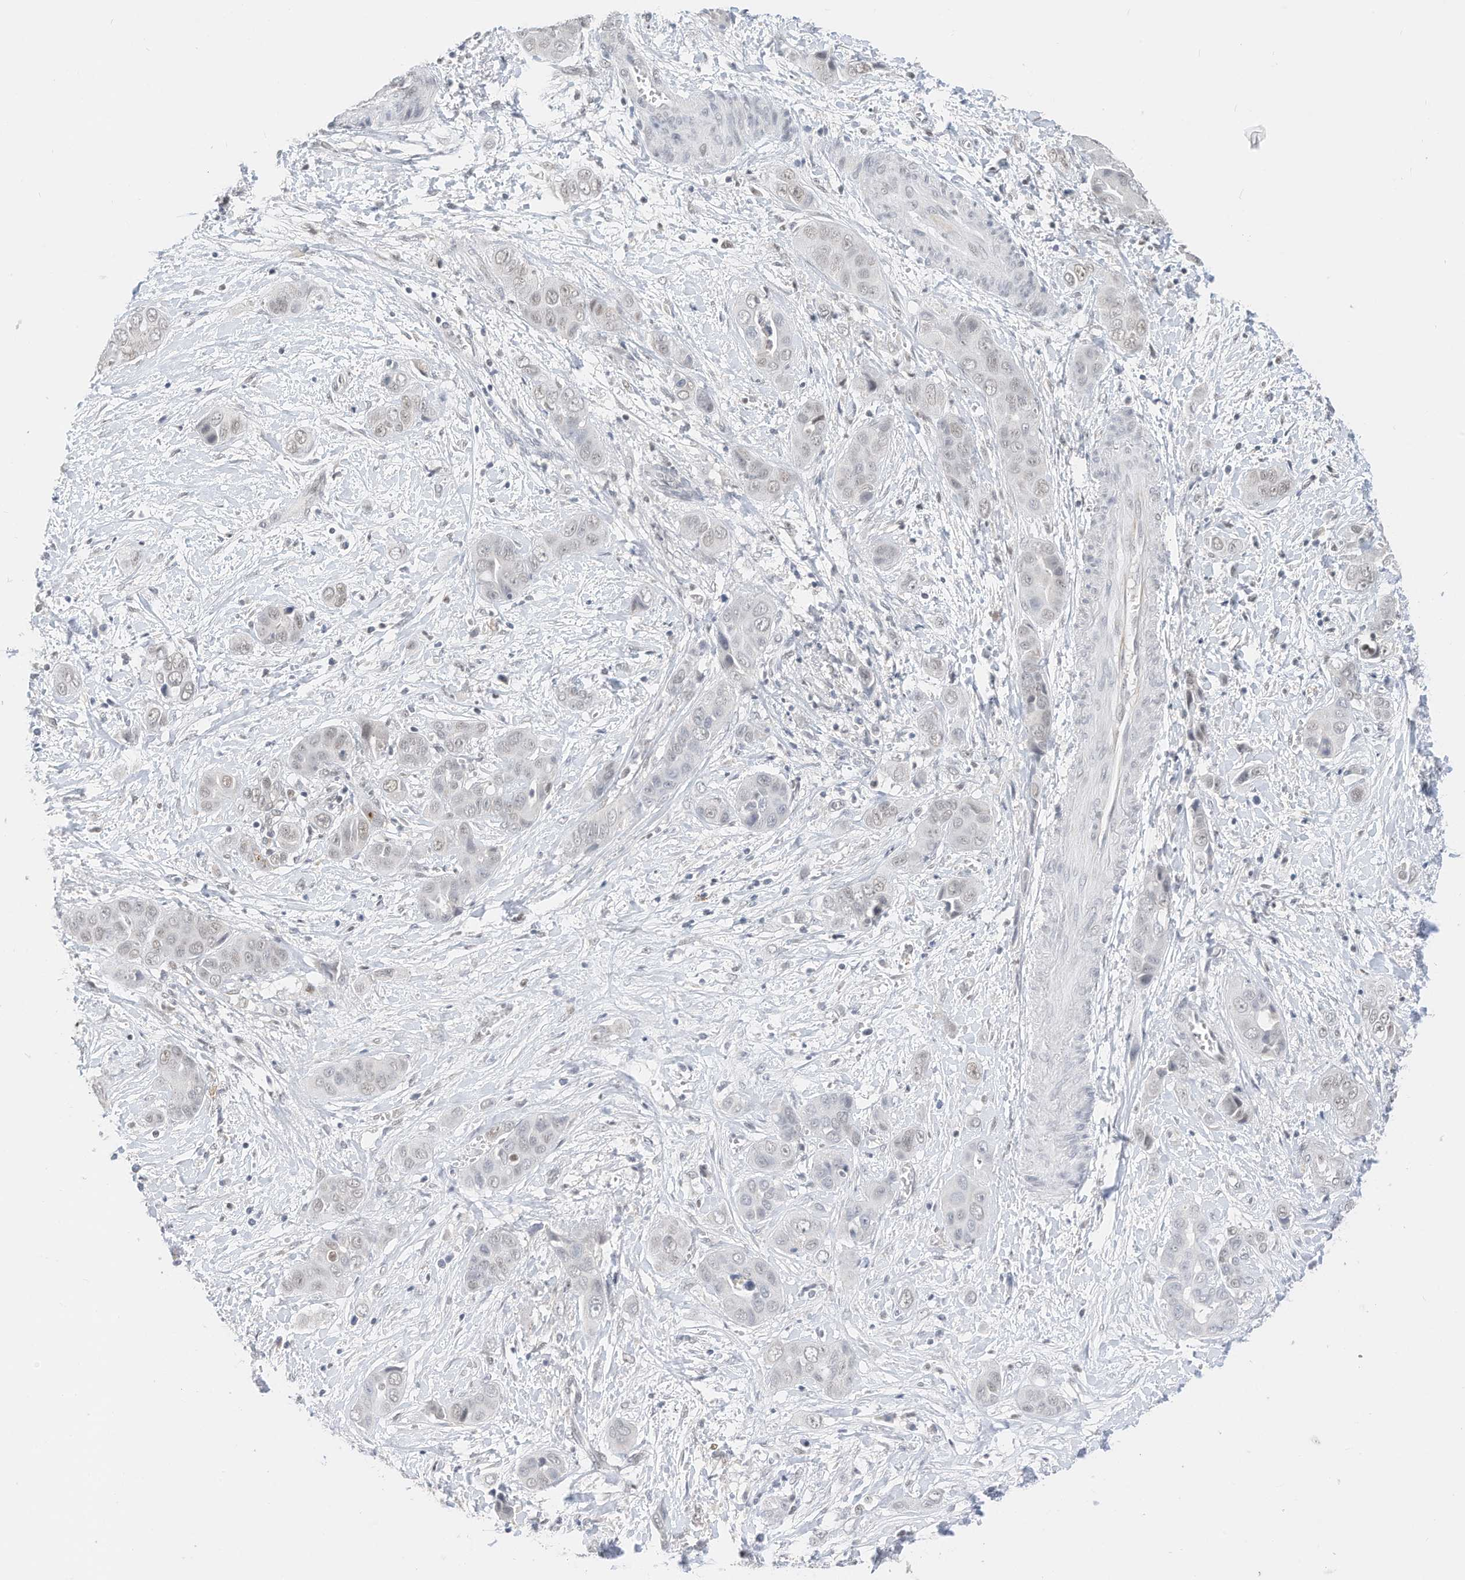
{"staining": {"intensity": "negative", "quantity": "none", "location": "none"}, "tissue": "liver cancer", "cell_type": "Tumor cells", "image_type": "cancer", "snomed": [{"axis": "morphology", "description": "Cholangiocarcinoma"}, {"axis": "topography", "description": "Liver"}], "caption": "DAB immunohistochemical staining of liver cancer displays no significant expression in tumor cells.", "gene": "OGT", "patient": {"sex": "female", "age": 52}}